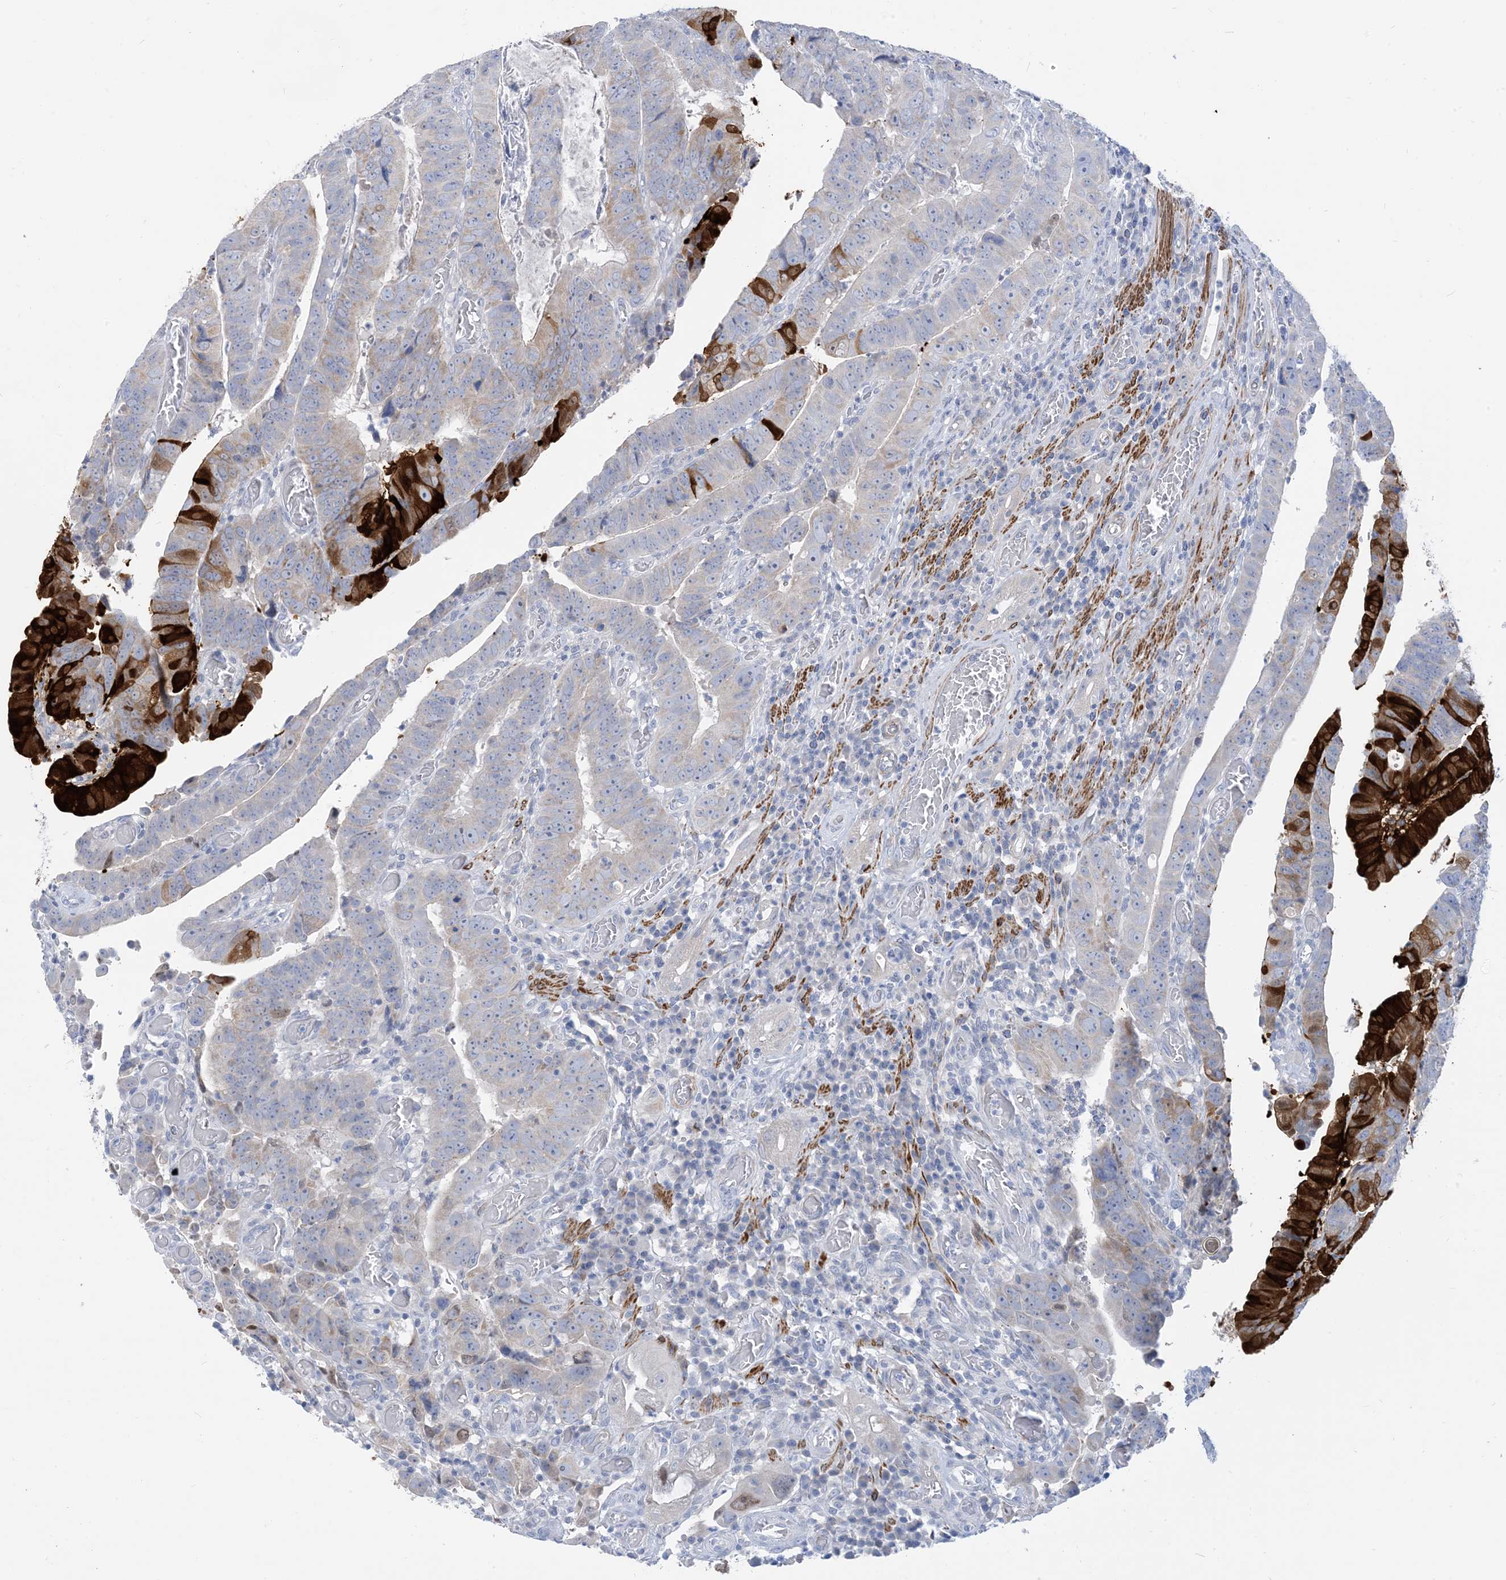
{"staining": {"intensity": "strong", "quantity": "<25%", "location": "cytoplasmic/membranous"}, "tissue": "colorectal cancer", "cell_type": "Tumor cells", "image_type": "cancer", "snomed": [{"axis": "morphology", "description": "Normal tissue, NOS"}, {"axis": "morphology", "description": "Adenocarcinoma, NOS"}, {"axis": "topography", "description": "Rectum"}], "caption": "Strong cytoplasmic/membranous expression for a protein is seen in about <25% of tumor cells of adenocarcinoma (colorectal) using immunohistochemistry (IHC).", "gene": "MARS2", "patient": {"sex": "female", "age": 65}}